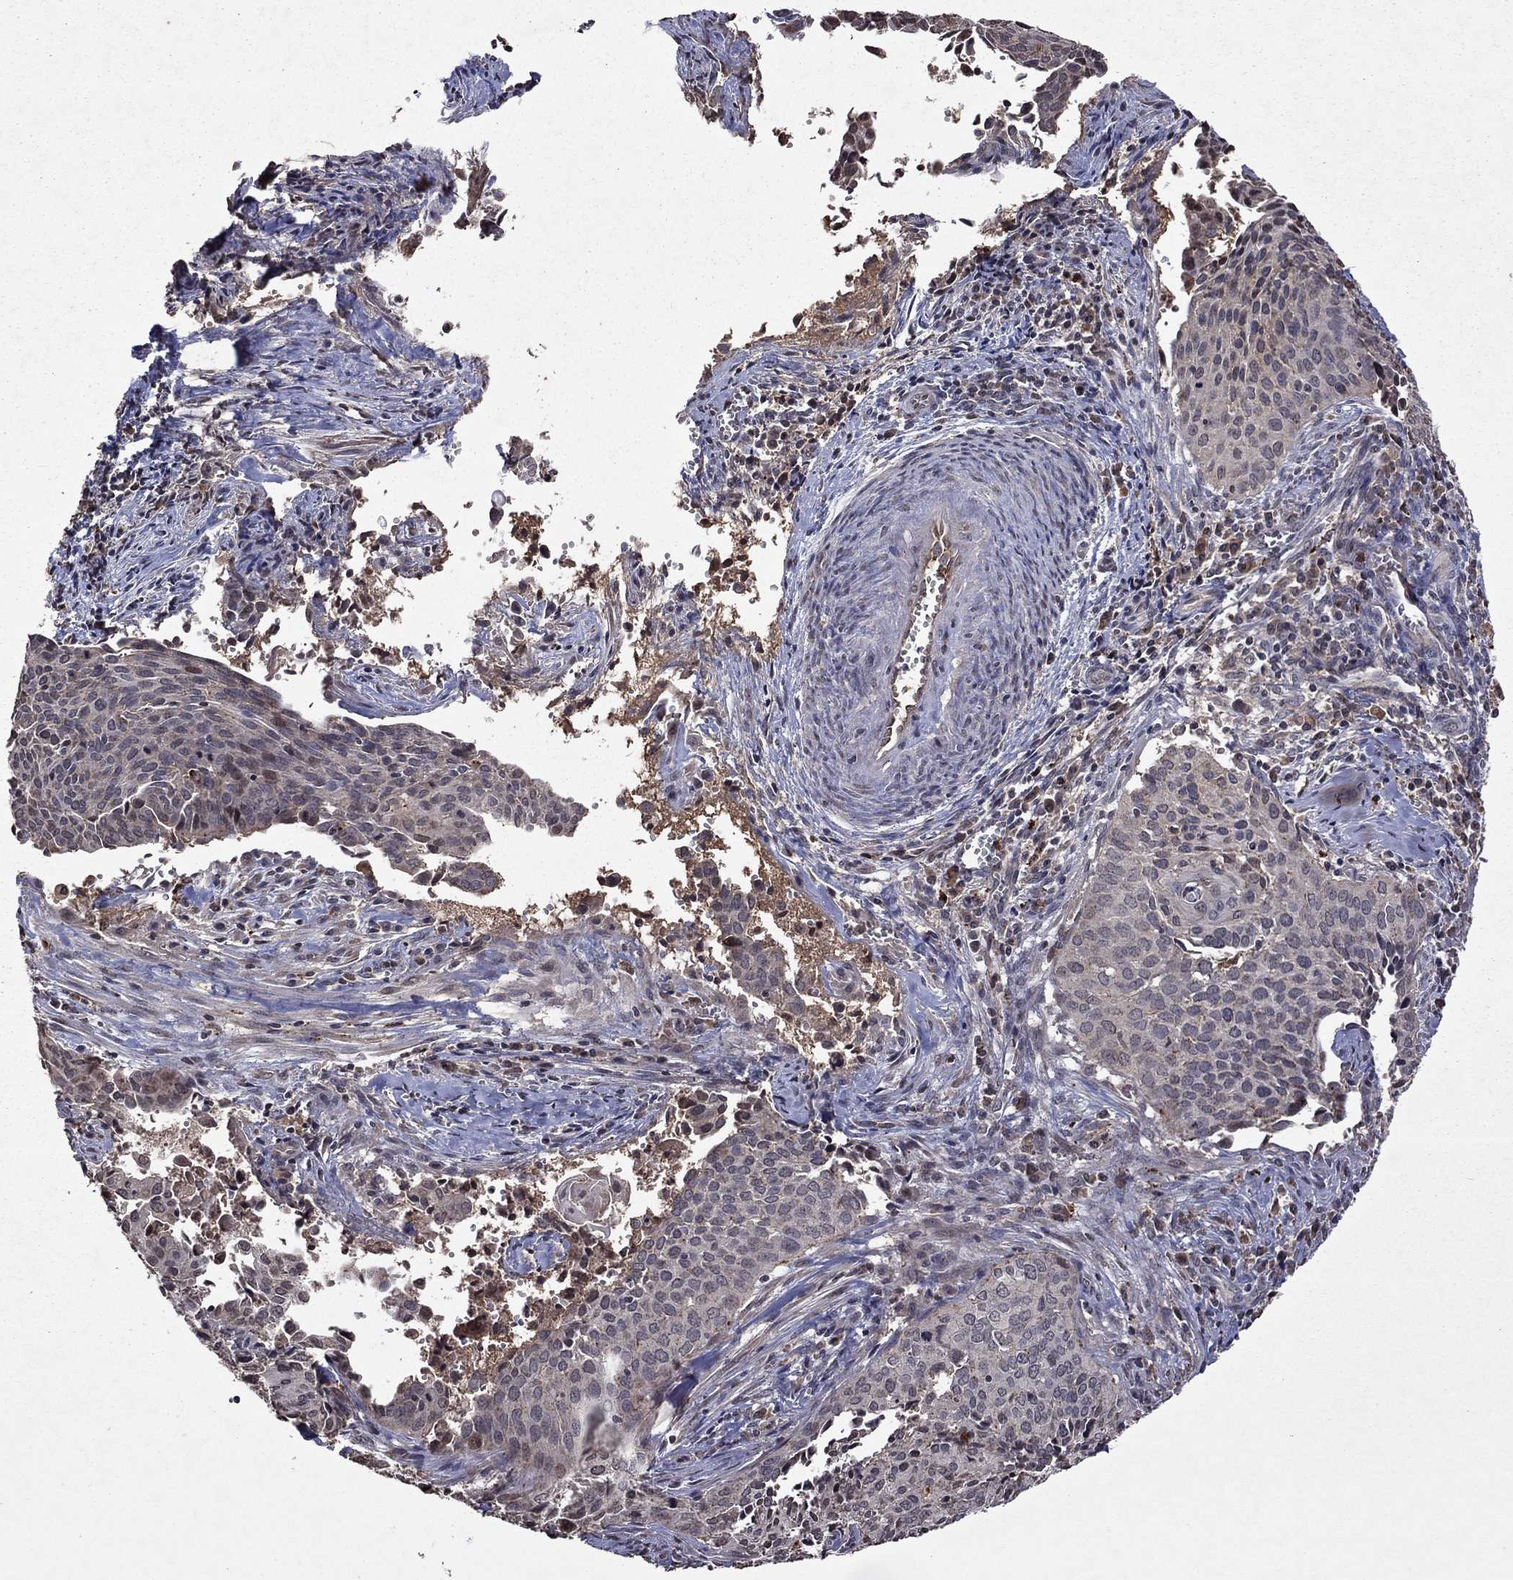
{"staining": {"intensity": "negative", "quantity": "none", "location": "none"}, "tissue": "cervical cancer", "cell_type": "Tumor cells", "image_type": "cancer", "snomed": [{"axis": "morphology", "description": "Squamous cell carcinoma, NOS"}, {"axis": "topography", "description": "Cervix"}], "caption": "Tumor cells show no significant protein expression in cervical squamous cell carcinoma.", "gene": "NLGN1", "patient": {"sex": "female", "age": 29}}